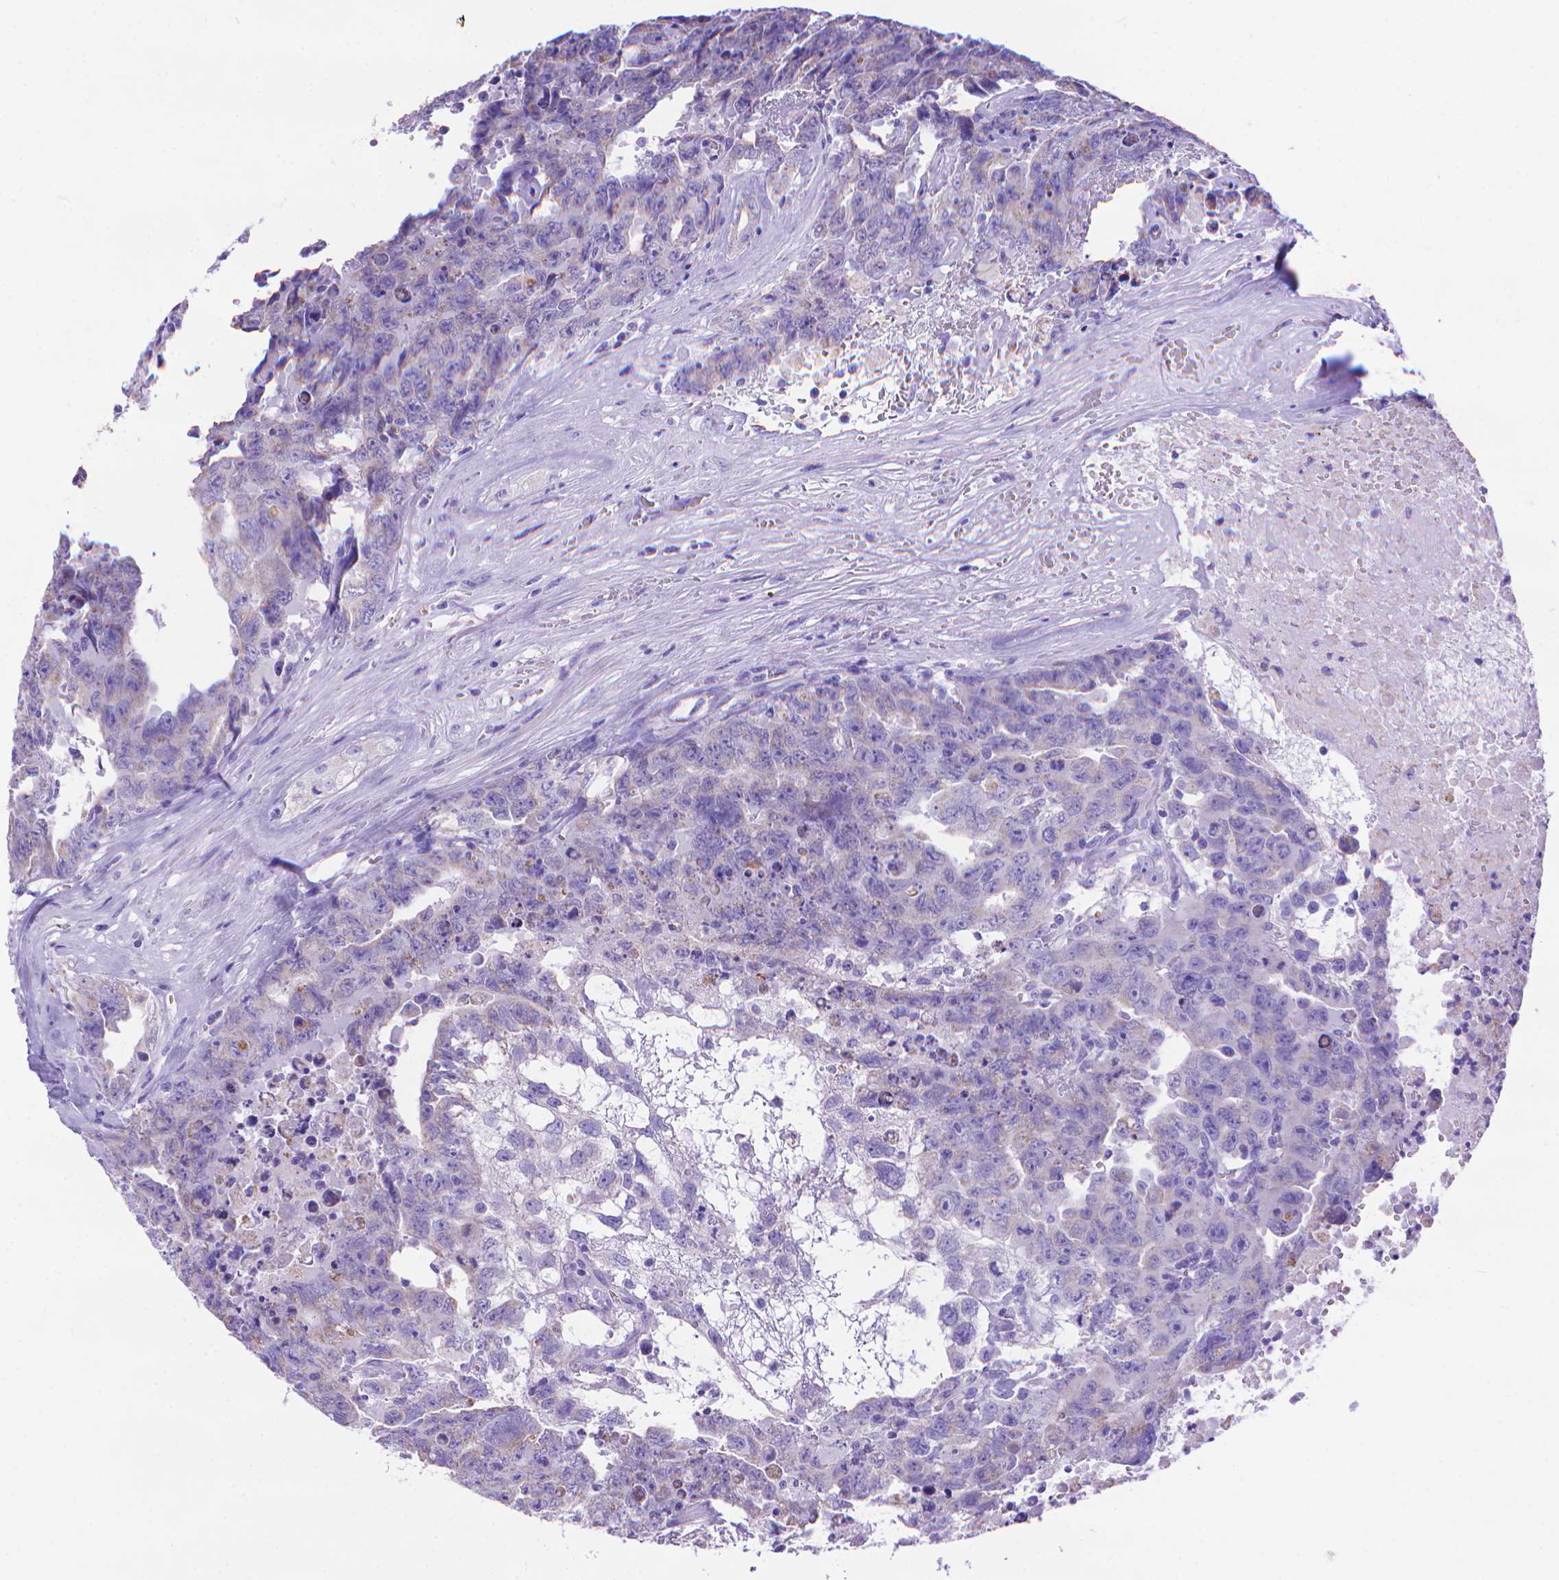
{"staining": {"intensity": "negative", "quantity": "none", "location": "none"}, "tissue": "testis cancer", "cell_type": "Tumor cells", "image_type": "cancer", "snomed": [{"axis": "morphology", "description": "Carcinoma, Embryonal, NOS"}, {"axis": "topography", "description": "Testis"}], "caption": "Testis cancer stained for a protein using immunohistochemistry (IHC) demonstrates no staining tumor cells.", "gene": "DHRS2", "patient": {"sex": "male", "age": 24}}